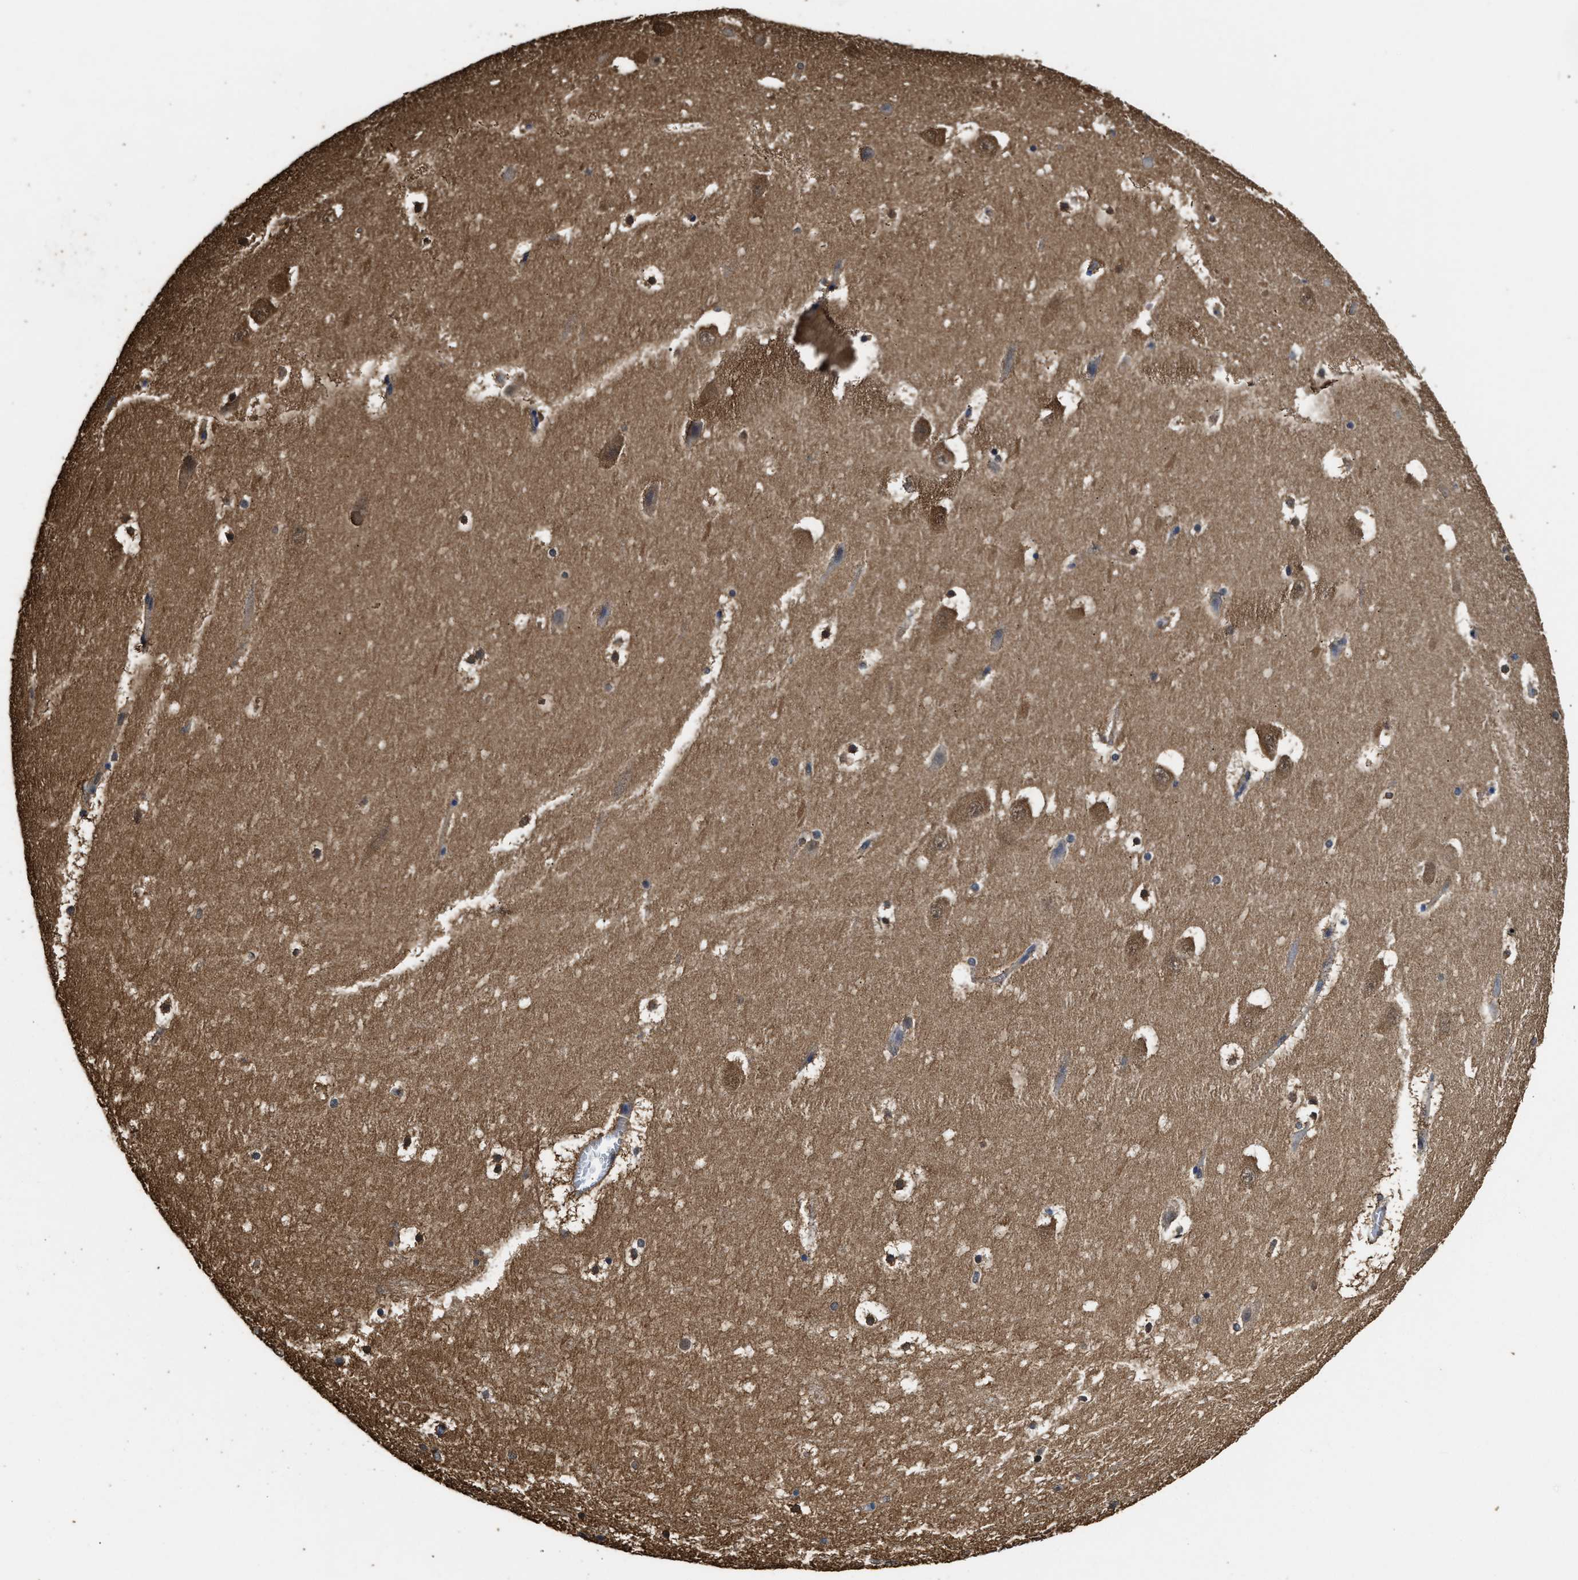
{"staining": {"intensity": "weak", "quantity": "25%-75%", "location": "nuclear"}, "tissue": "hippocampus", "cell_type": "Glial cells", "image_type": "normal", "snomed": [{"axis": "morphology", "description": "Normal tissue, NOS"}, {"axis": "topography", "description": "Hippocampus"}], "caption": "IHC of normal hippocampus displays low levels of weak nuclear positivity in about 25%-75% of glial cells.", "gene": "YWHAE", "patient": {"sex": "male", "age": 45}}